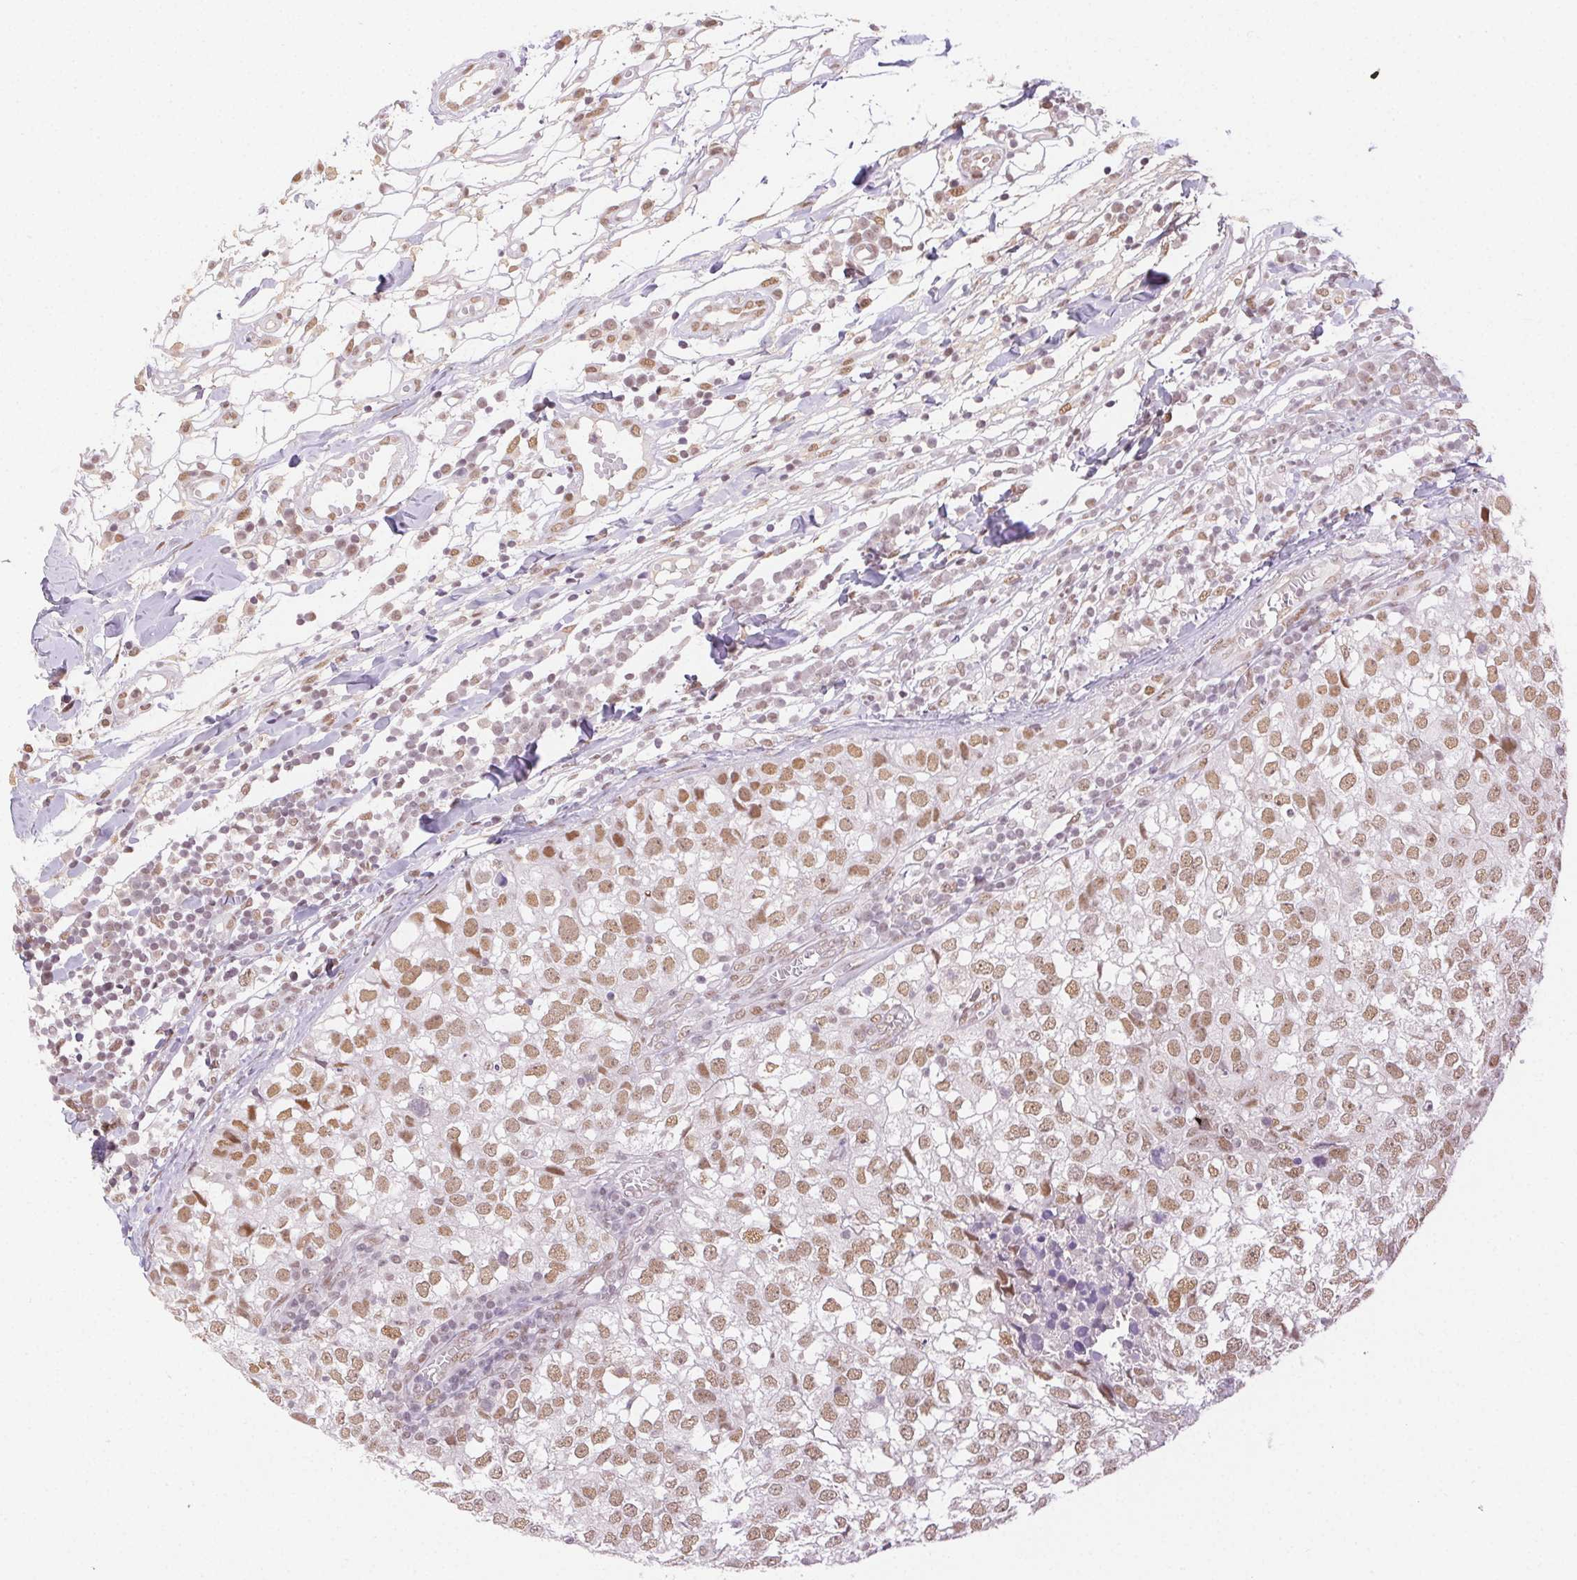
{"staining": {"intensity": "moderate", "quantity": ">75%", "location": "nuclear"}, "tissue": "breast cancer", "cell_type": "Tumor cells", "image_type": "cancer", "snomed": [{"axis": "morphology", "description": "Duct carcinoma"}, {"axis": "topography", "description": "Breast"}], "caption": "Immunohistochemistry (IHC) micrograph of infiltrating ductal carcinoma (breast) stained for a protein (brown), which exhibits medium levels of moderate nuclear staining in approximately >75% of tumor cells.", "gene": "H2AZ2", "patient": {"sex": "female", "age": 30}}